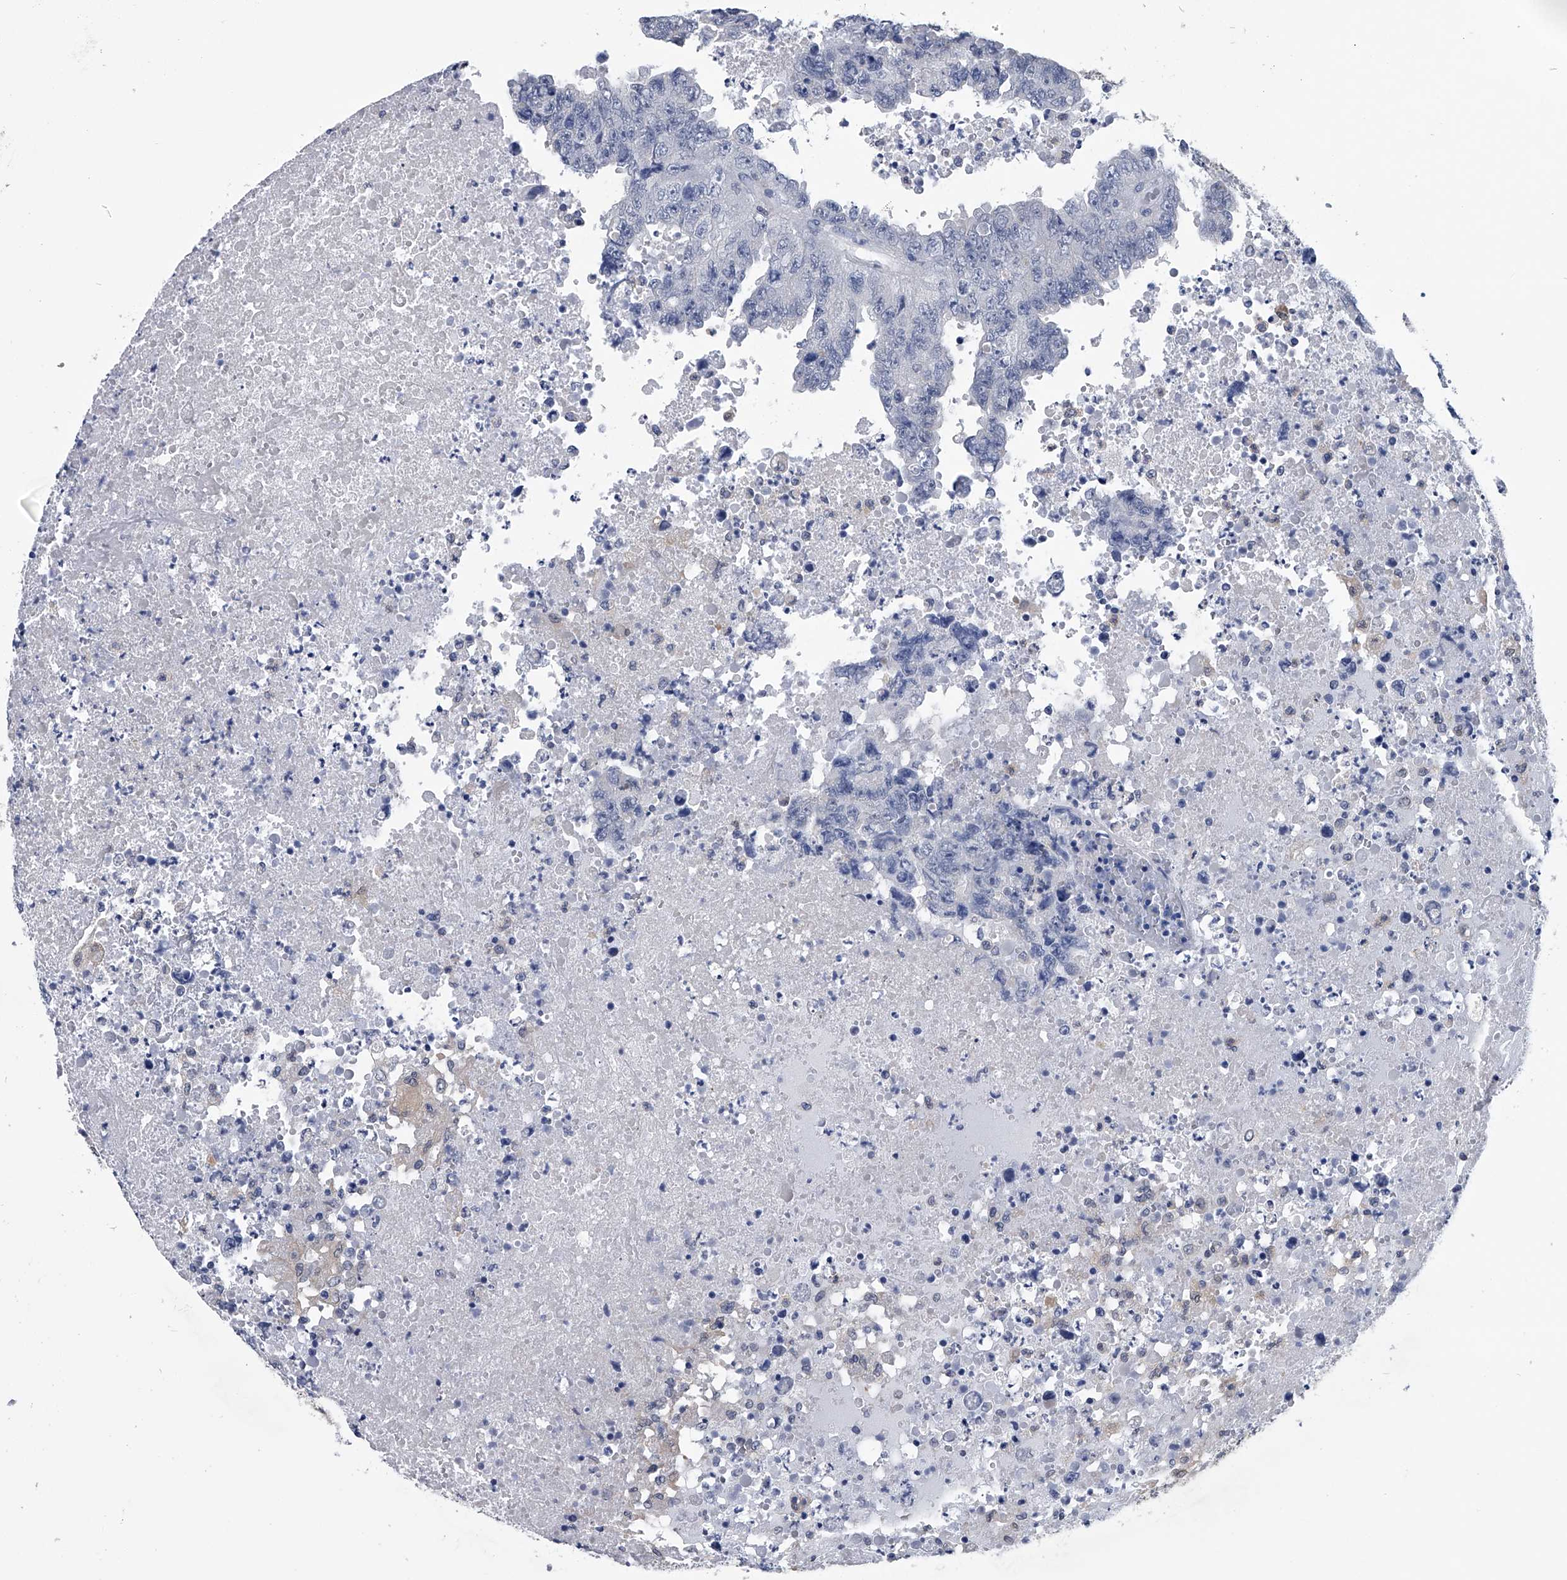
{"staining": {"intensity": "negative", "quantity": "none", "location": "none"}, "tissue": "testis cancer", "cell_type": "Tumor cells", "image_type": "cancer", "snomed": [{"axis": "morphology", "description": "Necrosis, NOS"}, {"axis": "morphology", "description": "Carcinoma, Embryonal, NOS"}, {"axis": "topography", "description": "Testis"}], "caption": "Tumor cells show no significant protein staining in testis cancer (embryonal carcinoma). (Stains: DAB (3,3'-diaminobenzidine) immunohistochemistry (IHC) with hematoxylin counter stain, Microscopy: brightfield microscopy at high magnification).", "gene": "PDXK", "patient": {"sex": "male", "age": 19}}